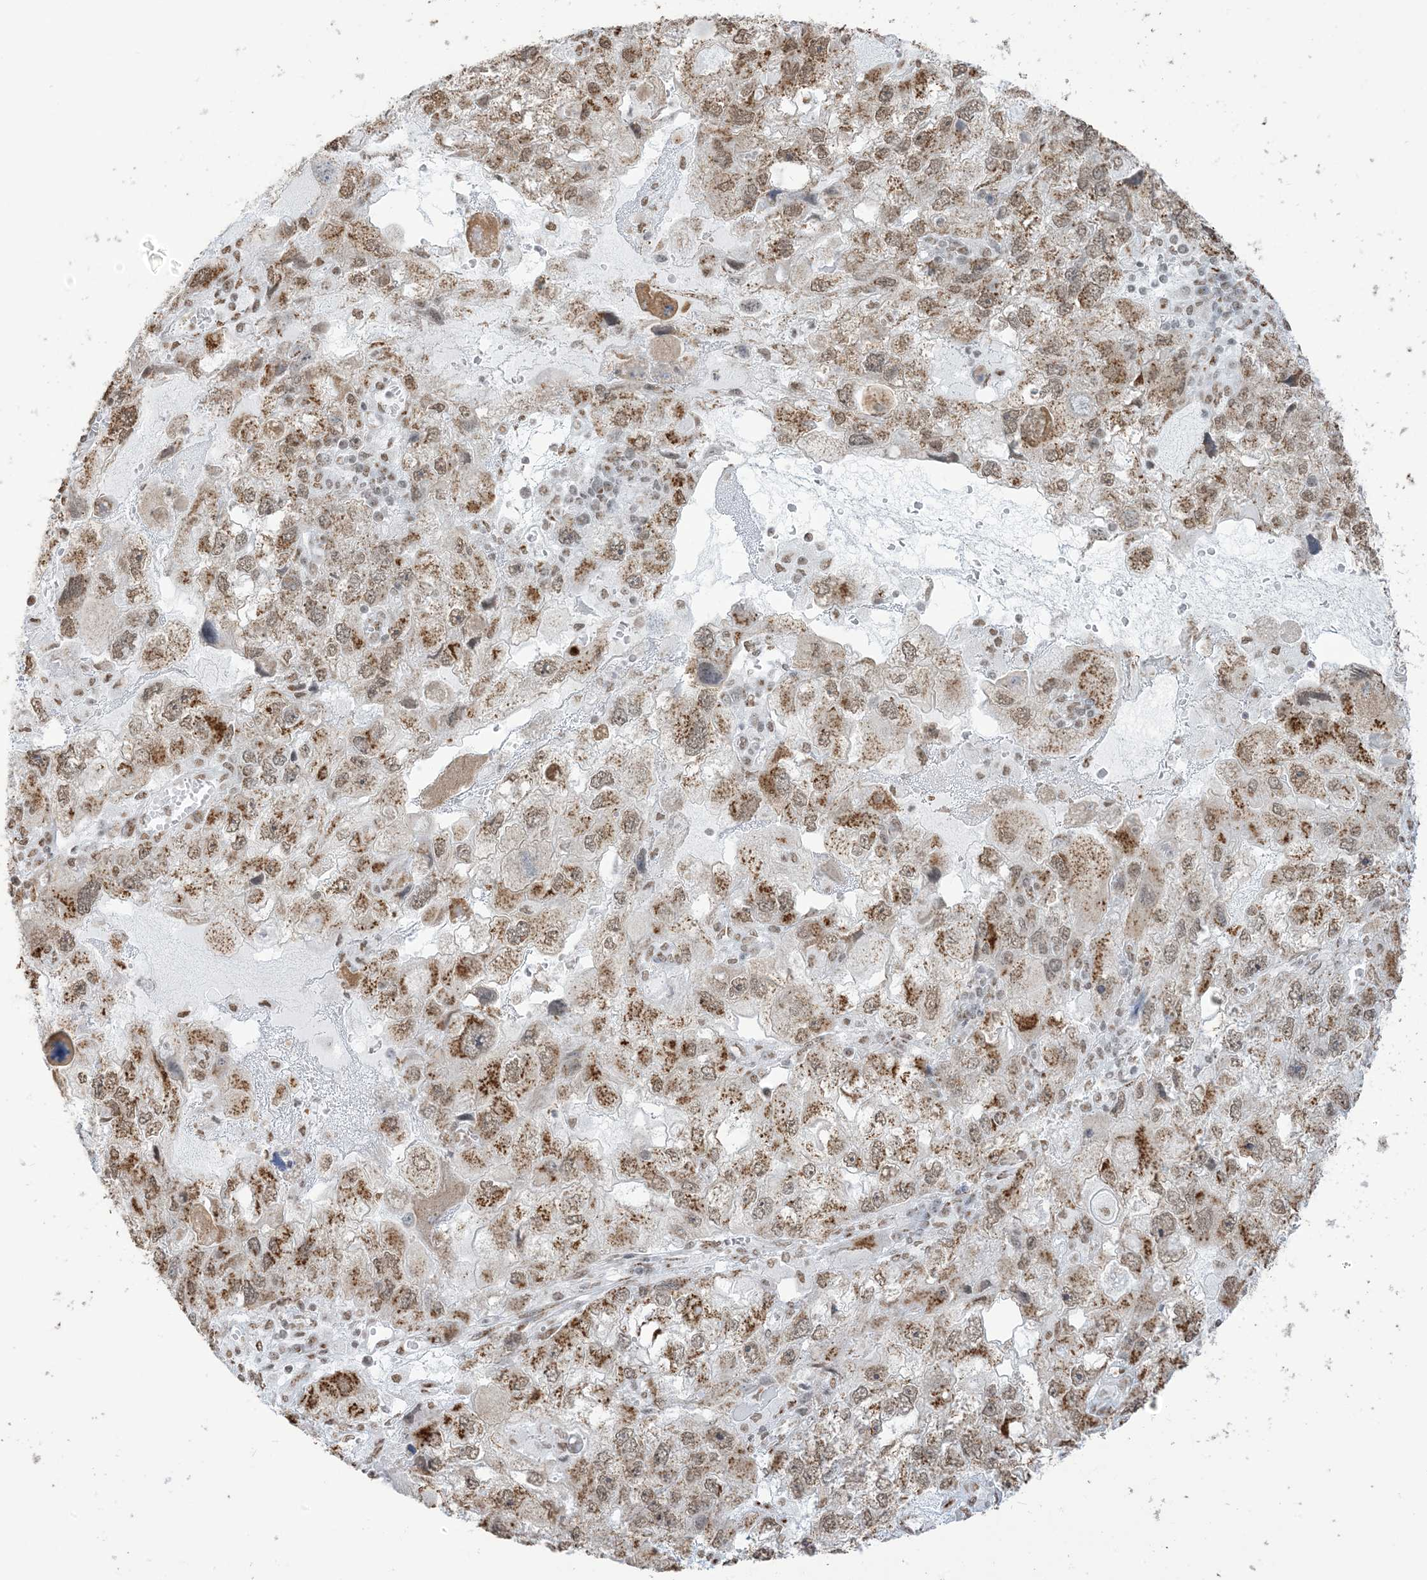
{"staining": {"intensity": "moderate", "quantity": ">75%", "location": "cytoplasmic/membranous,nuclear"}, "tissue": "endometrial cancer", "cell_type": "Tumor cells", "image_type": "cancer", "snomed": [{"axis": "morphology", "description": "Adenocarcinoma, NOS"}, {"axis": "topography", "description": "Endometrium"}], "caption": "Immunohistochemistry (IHC) of endometrial cancer demonstrates medium levels of moderate cytoplasmic/membranous and nuclear expression in about >75% of tumor cells. Nuclei are stained in blue.", "gene": "GPR107", "patient": {"sex": "female", "age": 49}}